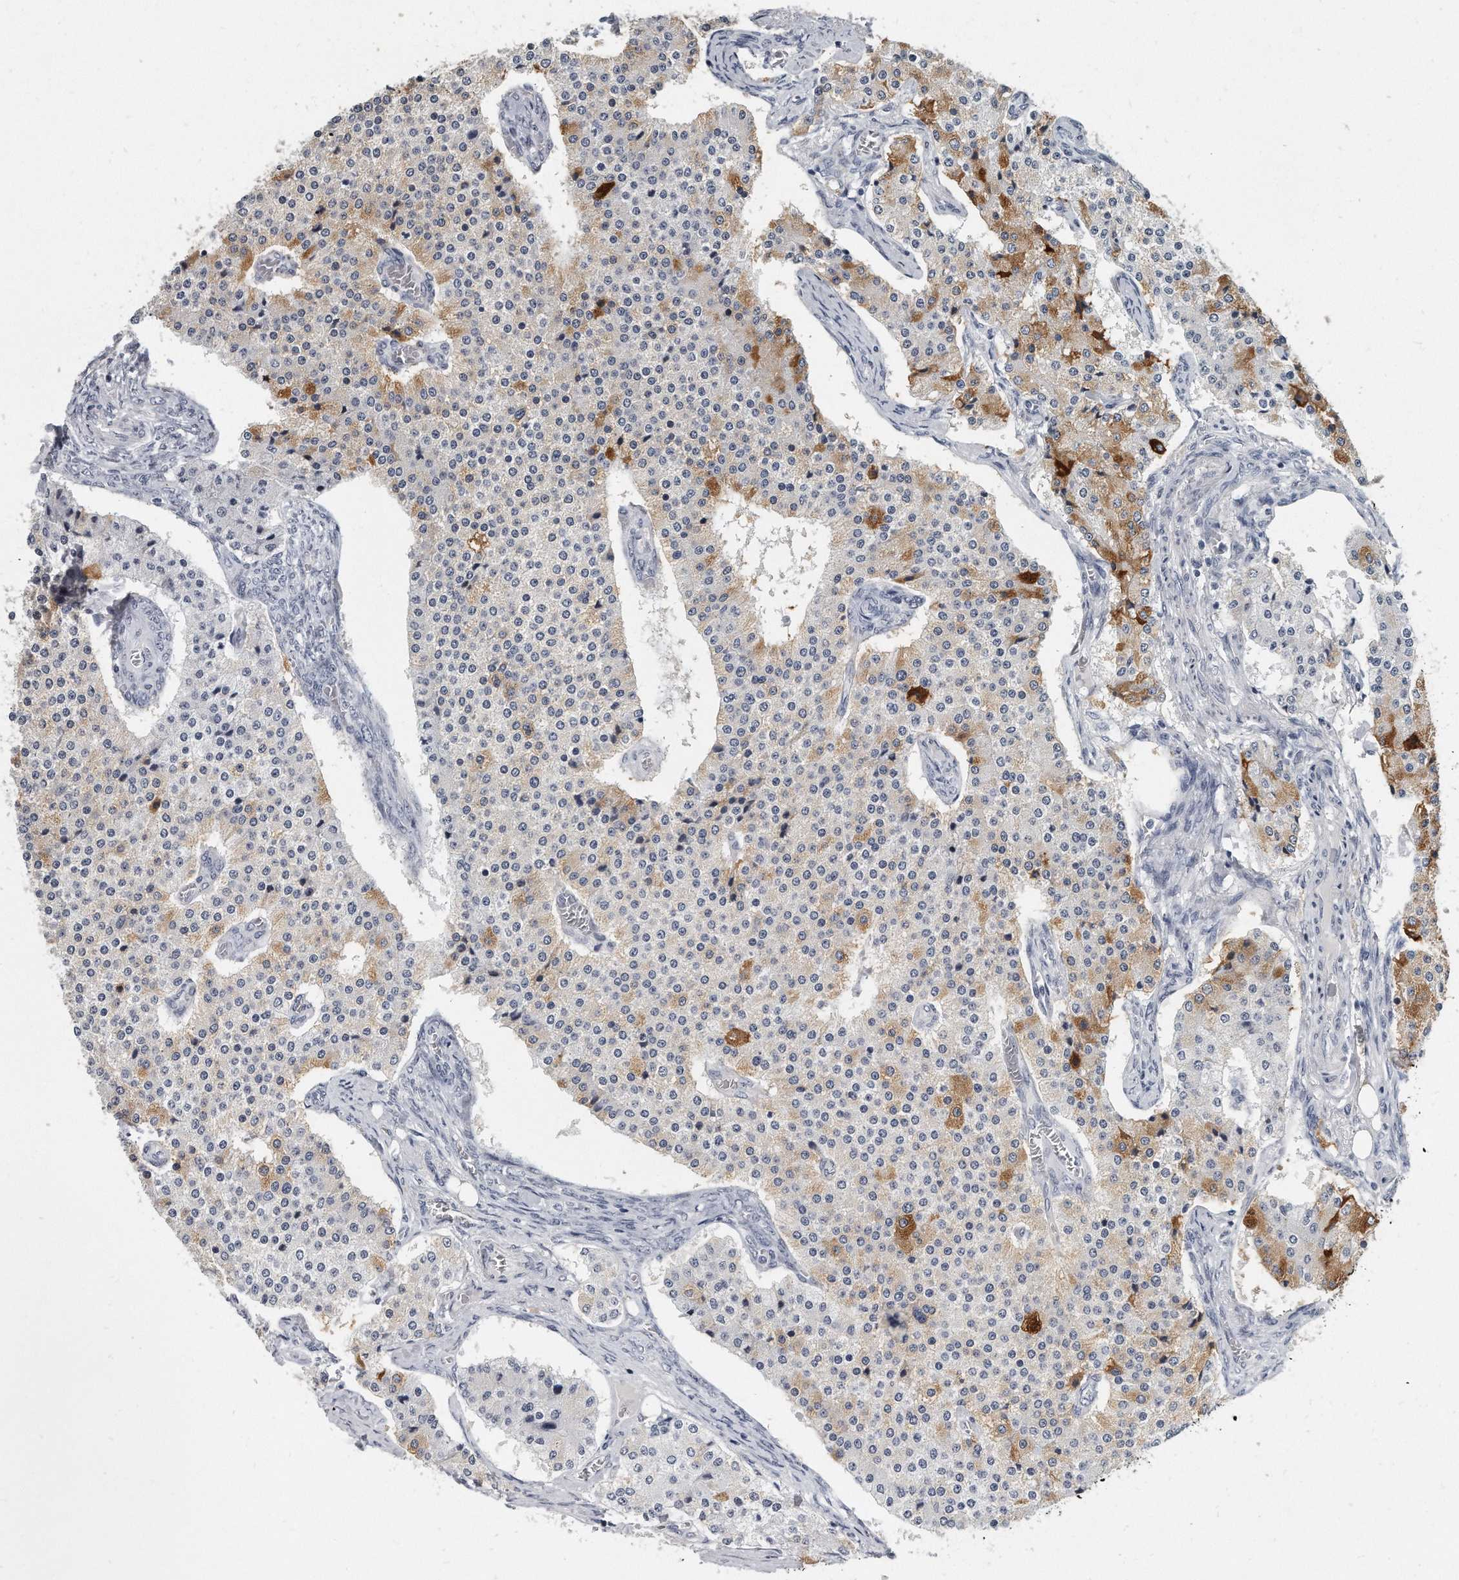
{"staining": {"intensity": "strong", "quantity": "<25%", "location": "cytoplasmic/membranous"}, "tissue": "carcinoid", "cell_type": "Tumor cells", "image_type": "cancer", "snomed": [{"axis": "morphology", "description": "Carcinoid, malignant, NOS"}, {"axis": "topography", "description": "Colon"}], "caption": "Carcinoid stained with DAB immunohistochemistry demonstrates medium levels of strong cytoplasmic/membranous expression in about <25% of tumor cells.", "gene": "TFCP2L1", "patient": {"sex": "female", "age": 52}}